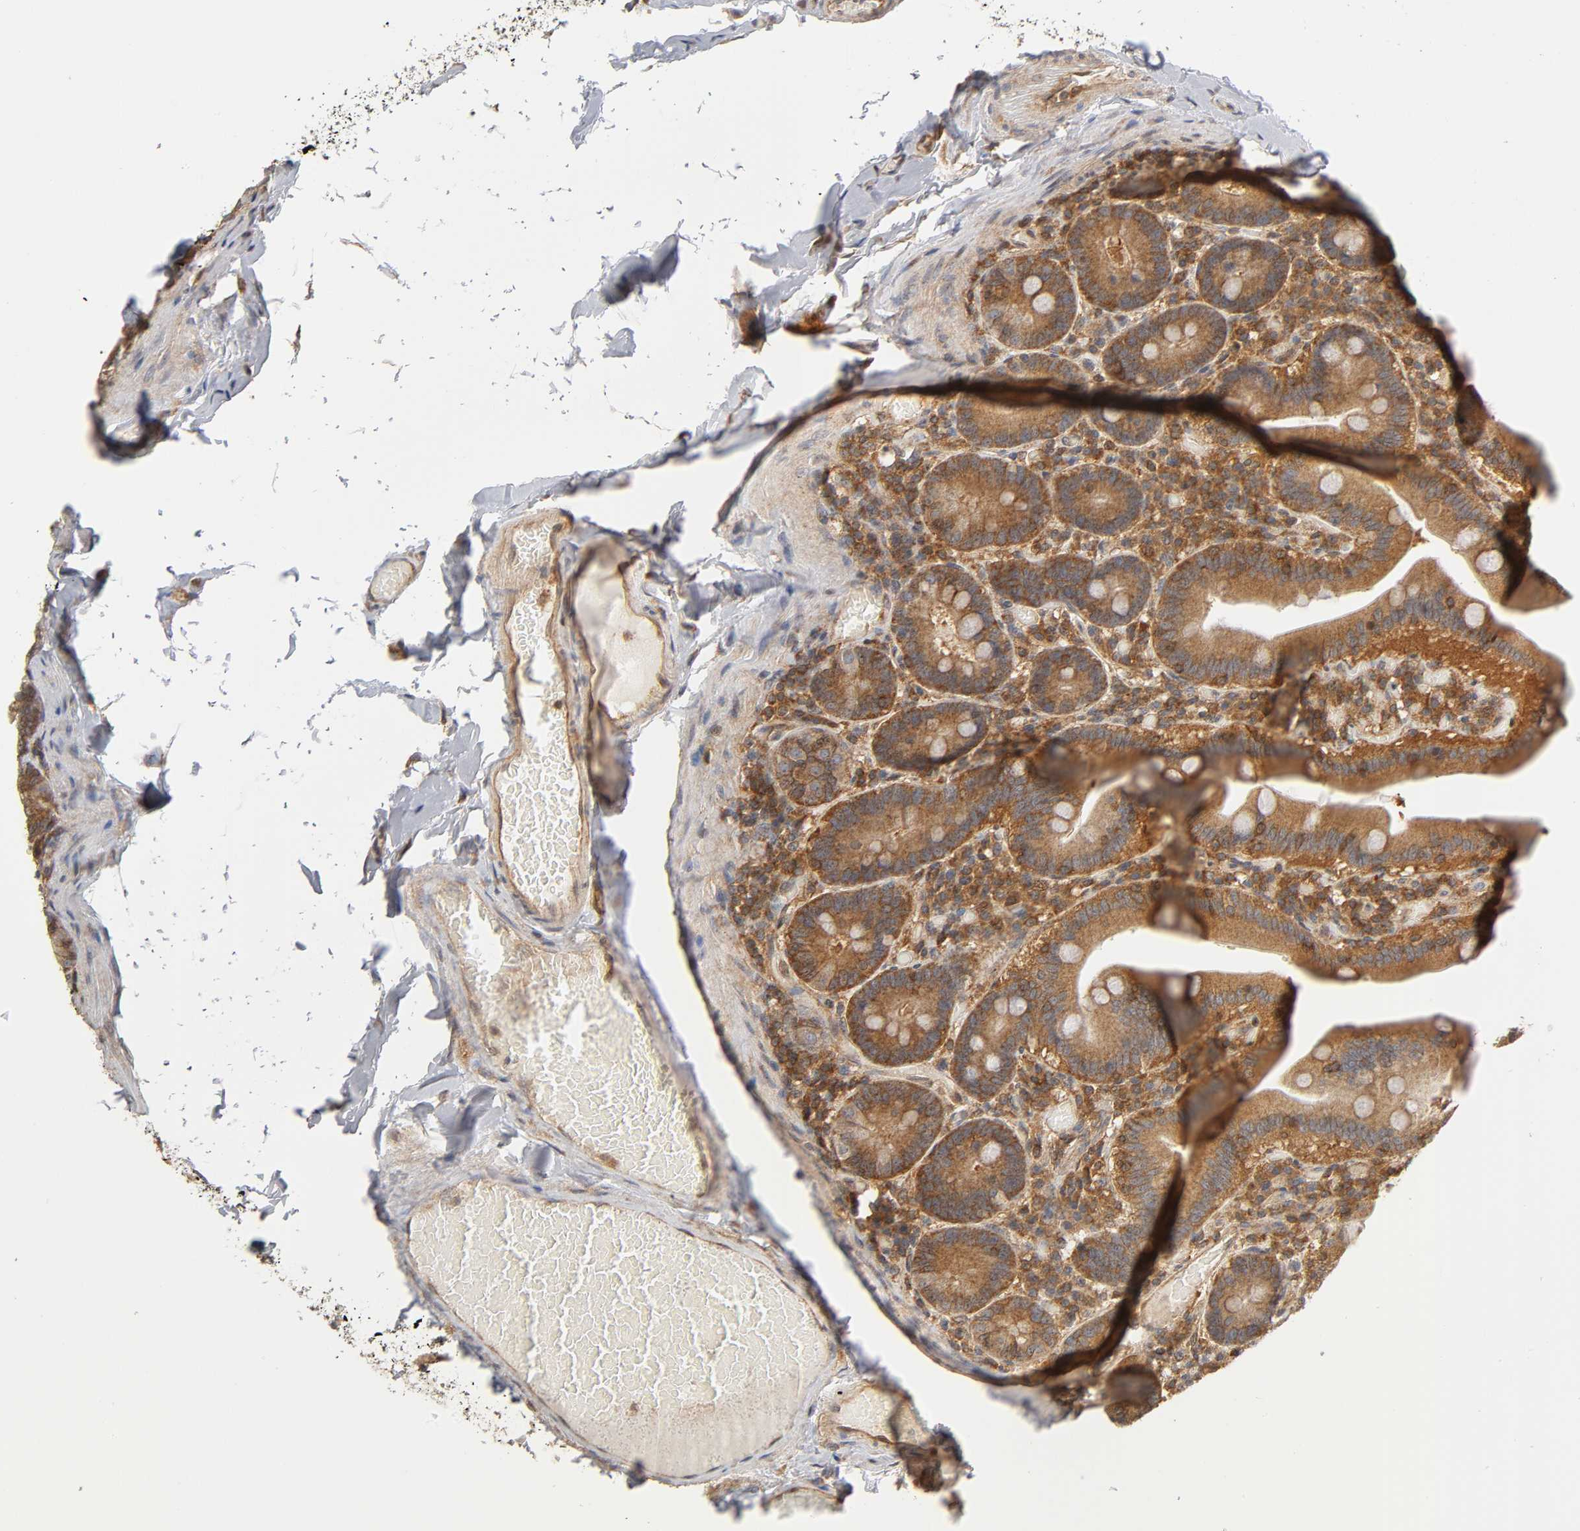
{"staining": {"intensity": "strong", "quantity": ">75%", "location": "cytoplasmic/membranous"}, "tissue": "duodenum", "cell_type": "Glandular cells", "image_type": "normal", "snomed": [{"axis": "morphology", "description": "Normal tissue, NOS"}, {"axis": "topography", "description": "Duodenum"}], "caption": "Strong cytoplasmic/membranous staining for a protein is seen in about >75% of glandular cells of benign duodenum using immunohistochemistry.", "gene": "PAFAH1B1", "patient": {"sex": "male", "age": 66}}